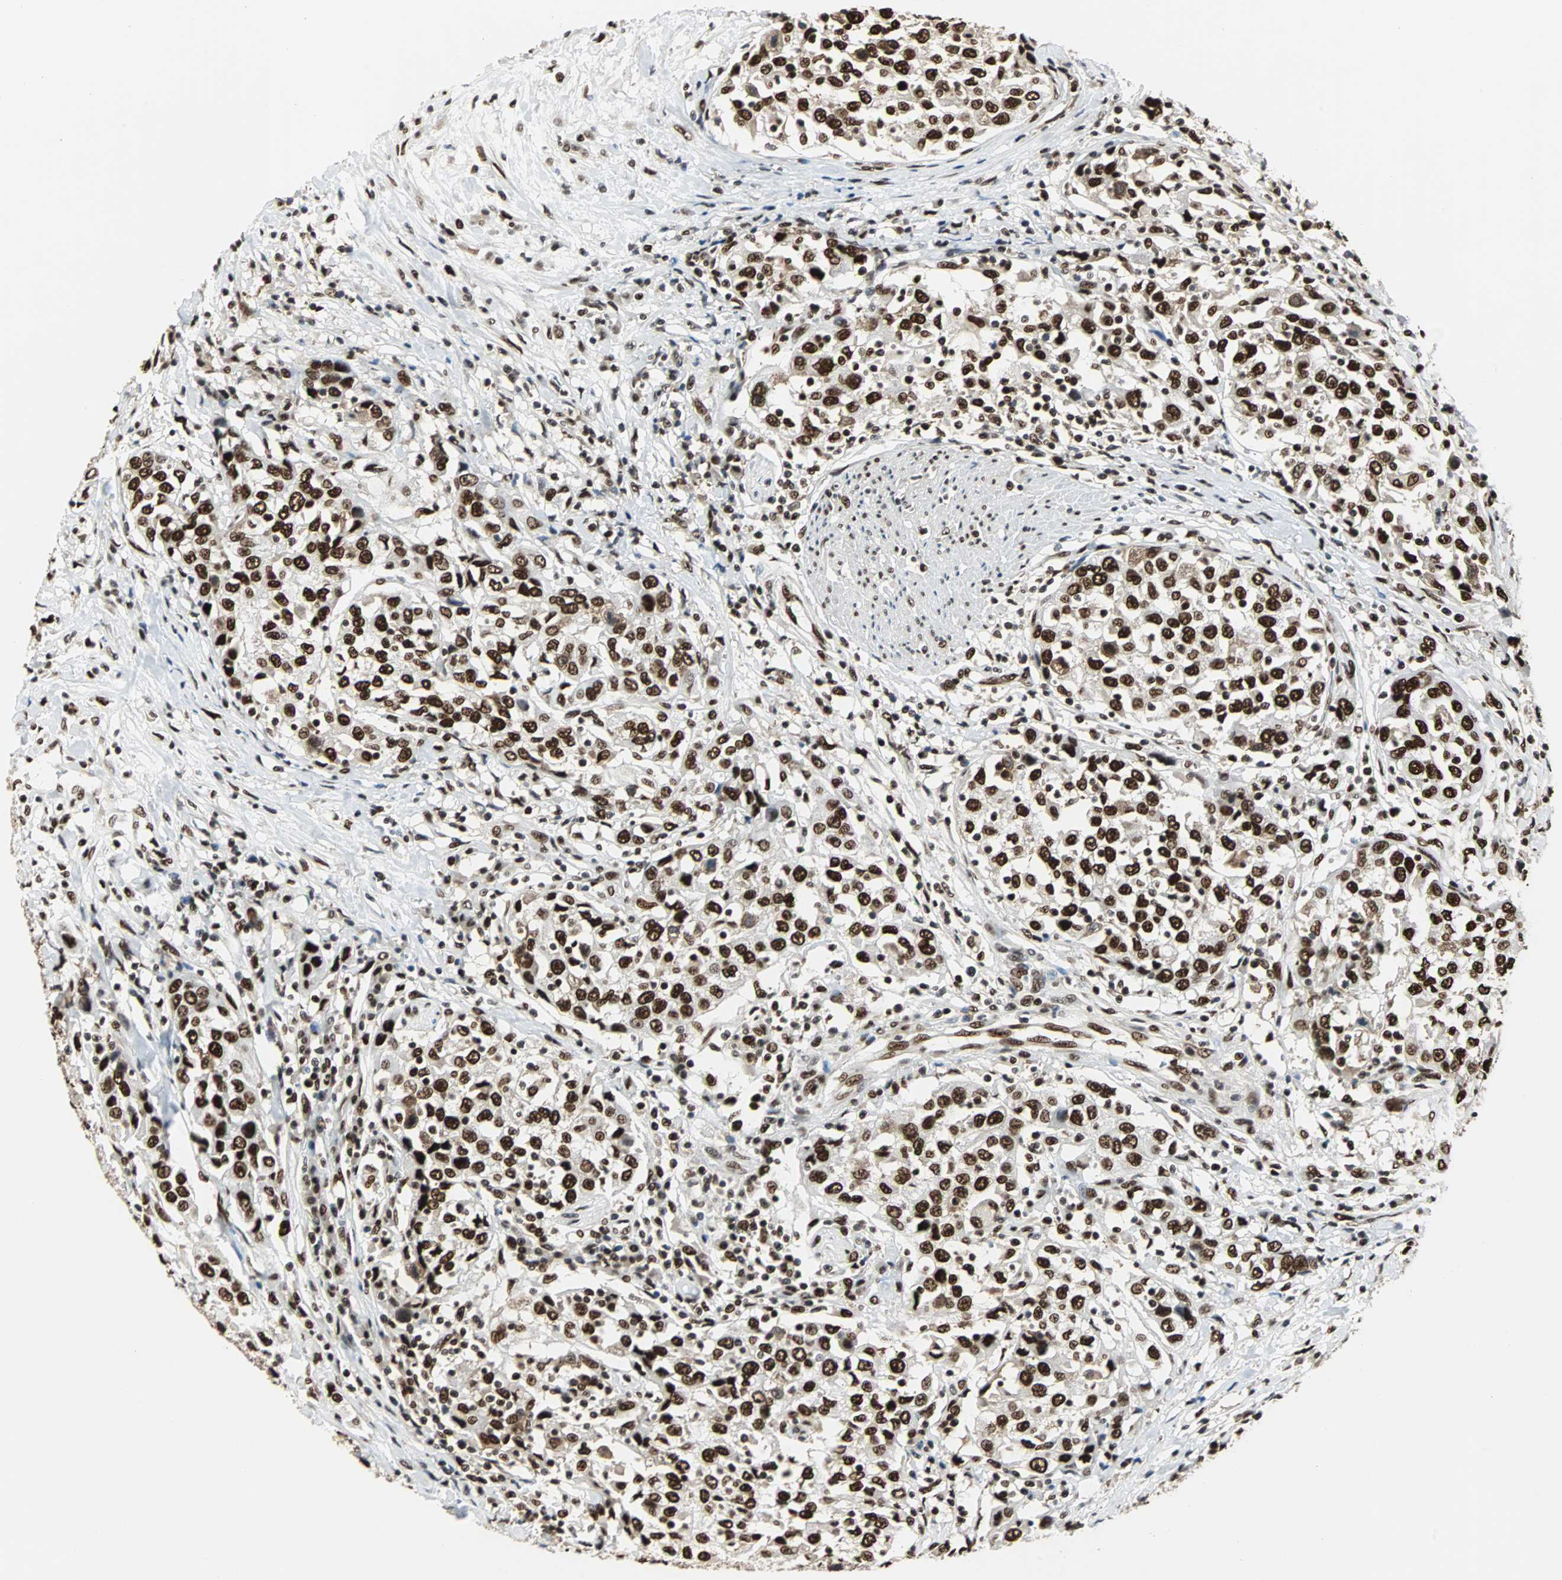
{"staining": {"intensity": "strong", "quantity": ">75%", "location": "nuclear"}, "tissue": "urothelial cancer", "cell_type": "Tumor cells", "image_type": "cancer", "snomed": [{"axis": "morphology", "description": "Urothelial carcinoma, High grade"}, {"axis": "topography", "description": "Urinary bladder"}], "caption": "High-magnification brightfield microscopy of urothelial cancer stained with DAB (brown) and counterstained with hematoxylin (blue). tumor cells exhibit strong nuclear positivity is seen in about>75% of cells.", "gene": "XRCC4", "patient": {"sex": "female", "age": 80}}